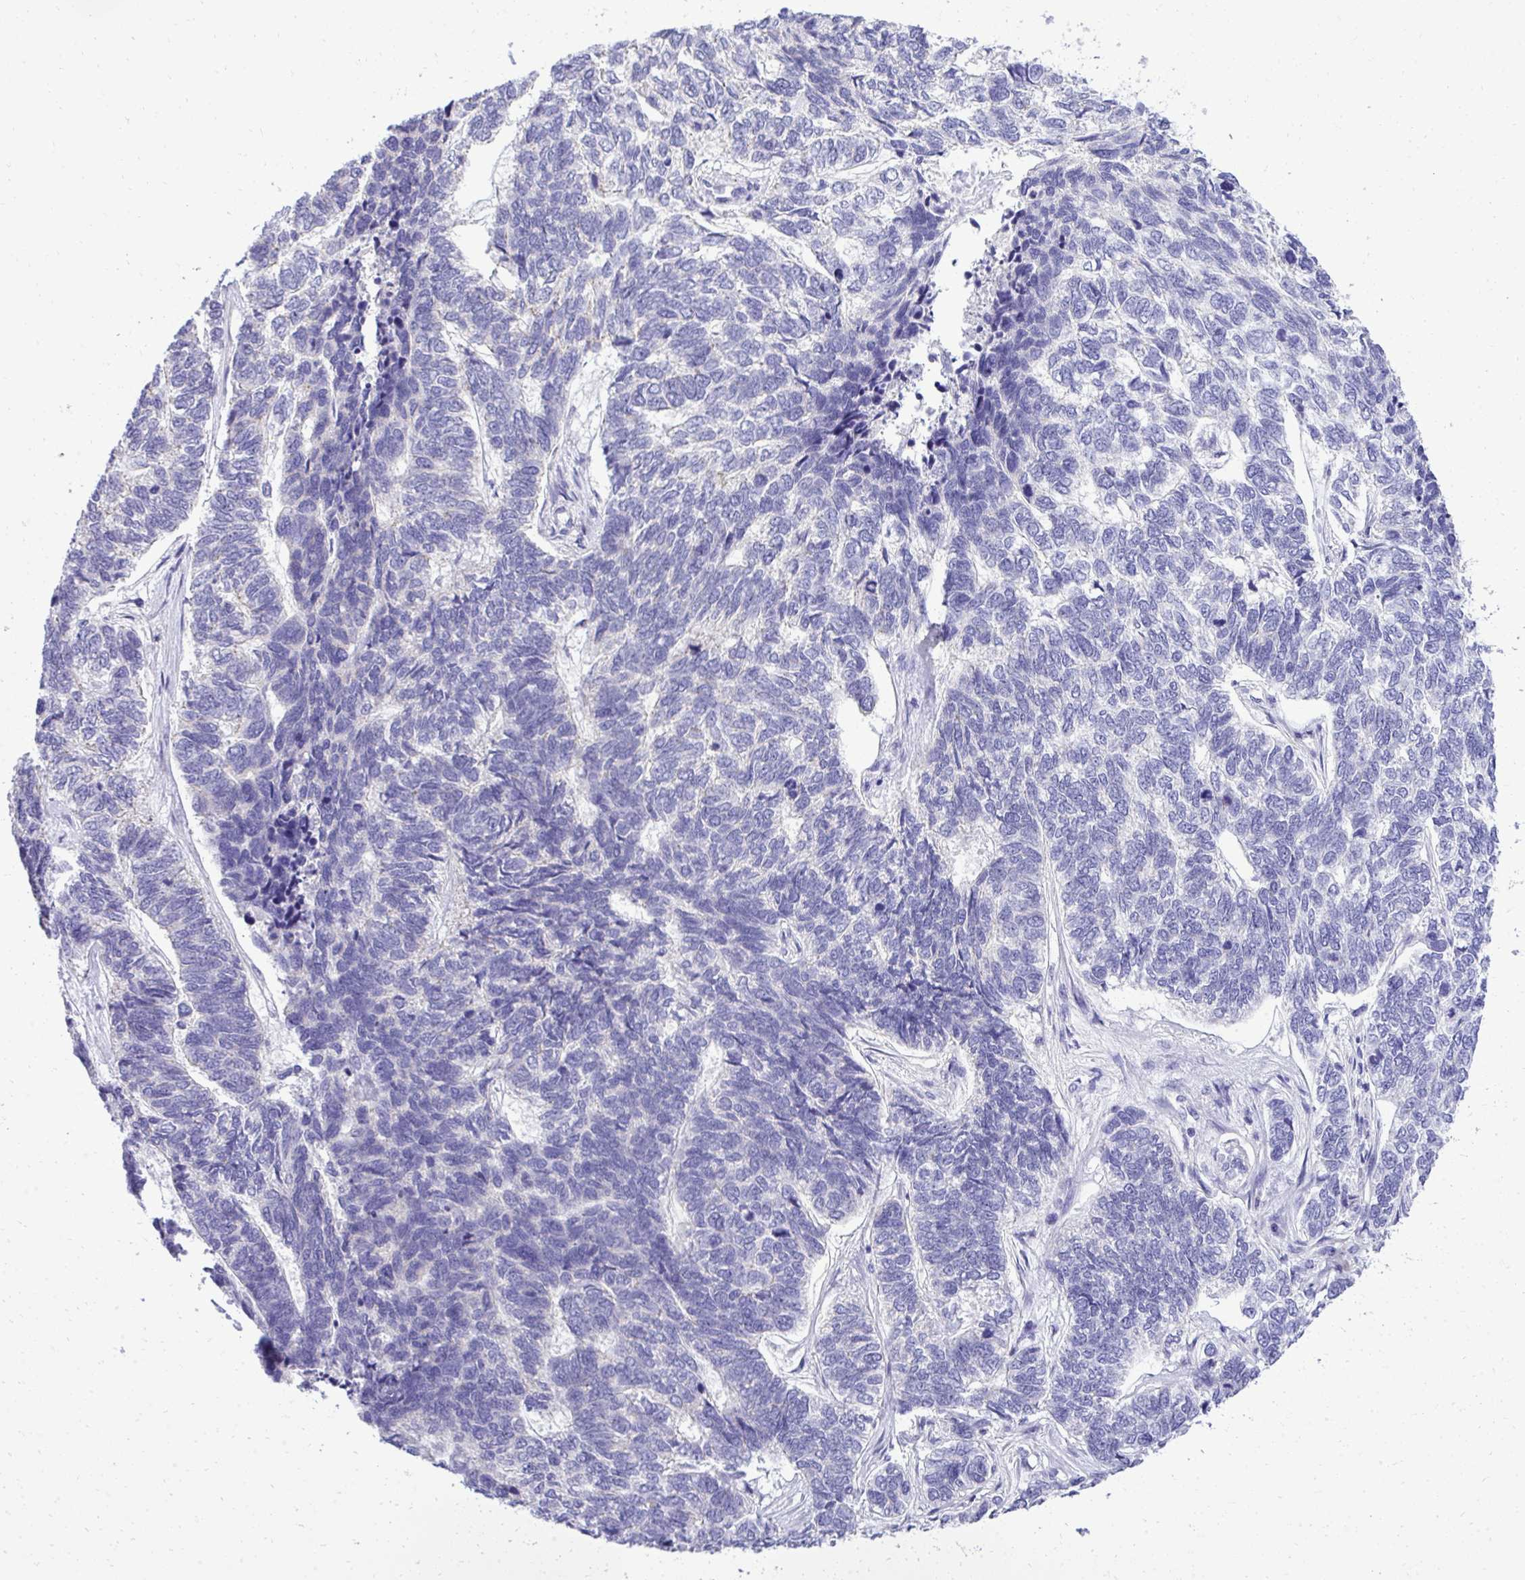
{"staining": {"intensity": "negative", "quantity": "none", "location": "none"}, "tissue": "skin cancer", "cell_type": "Tumor cells", "image_type": "cancer", "snomed": [{"axis": "morphology", "description": "Basal cell carcinoma"}, {"axis": "topography", "description": "Skin"}], "caption": "Tumor cells are negative for brown protein staining in skin cancer. (DAB (3,3'-diaminobenzidine) immunohistochemistry (IHC) with hematoxylin counter stain).", "gene": "ST6GALNAC3", "patient": {"sex": "female", "age": 65}}